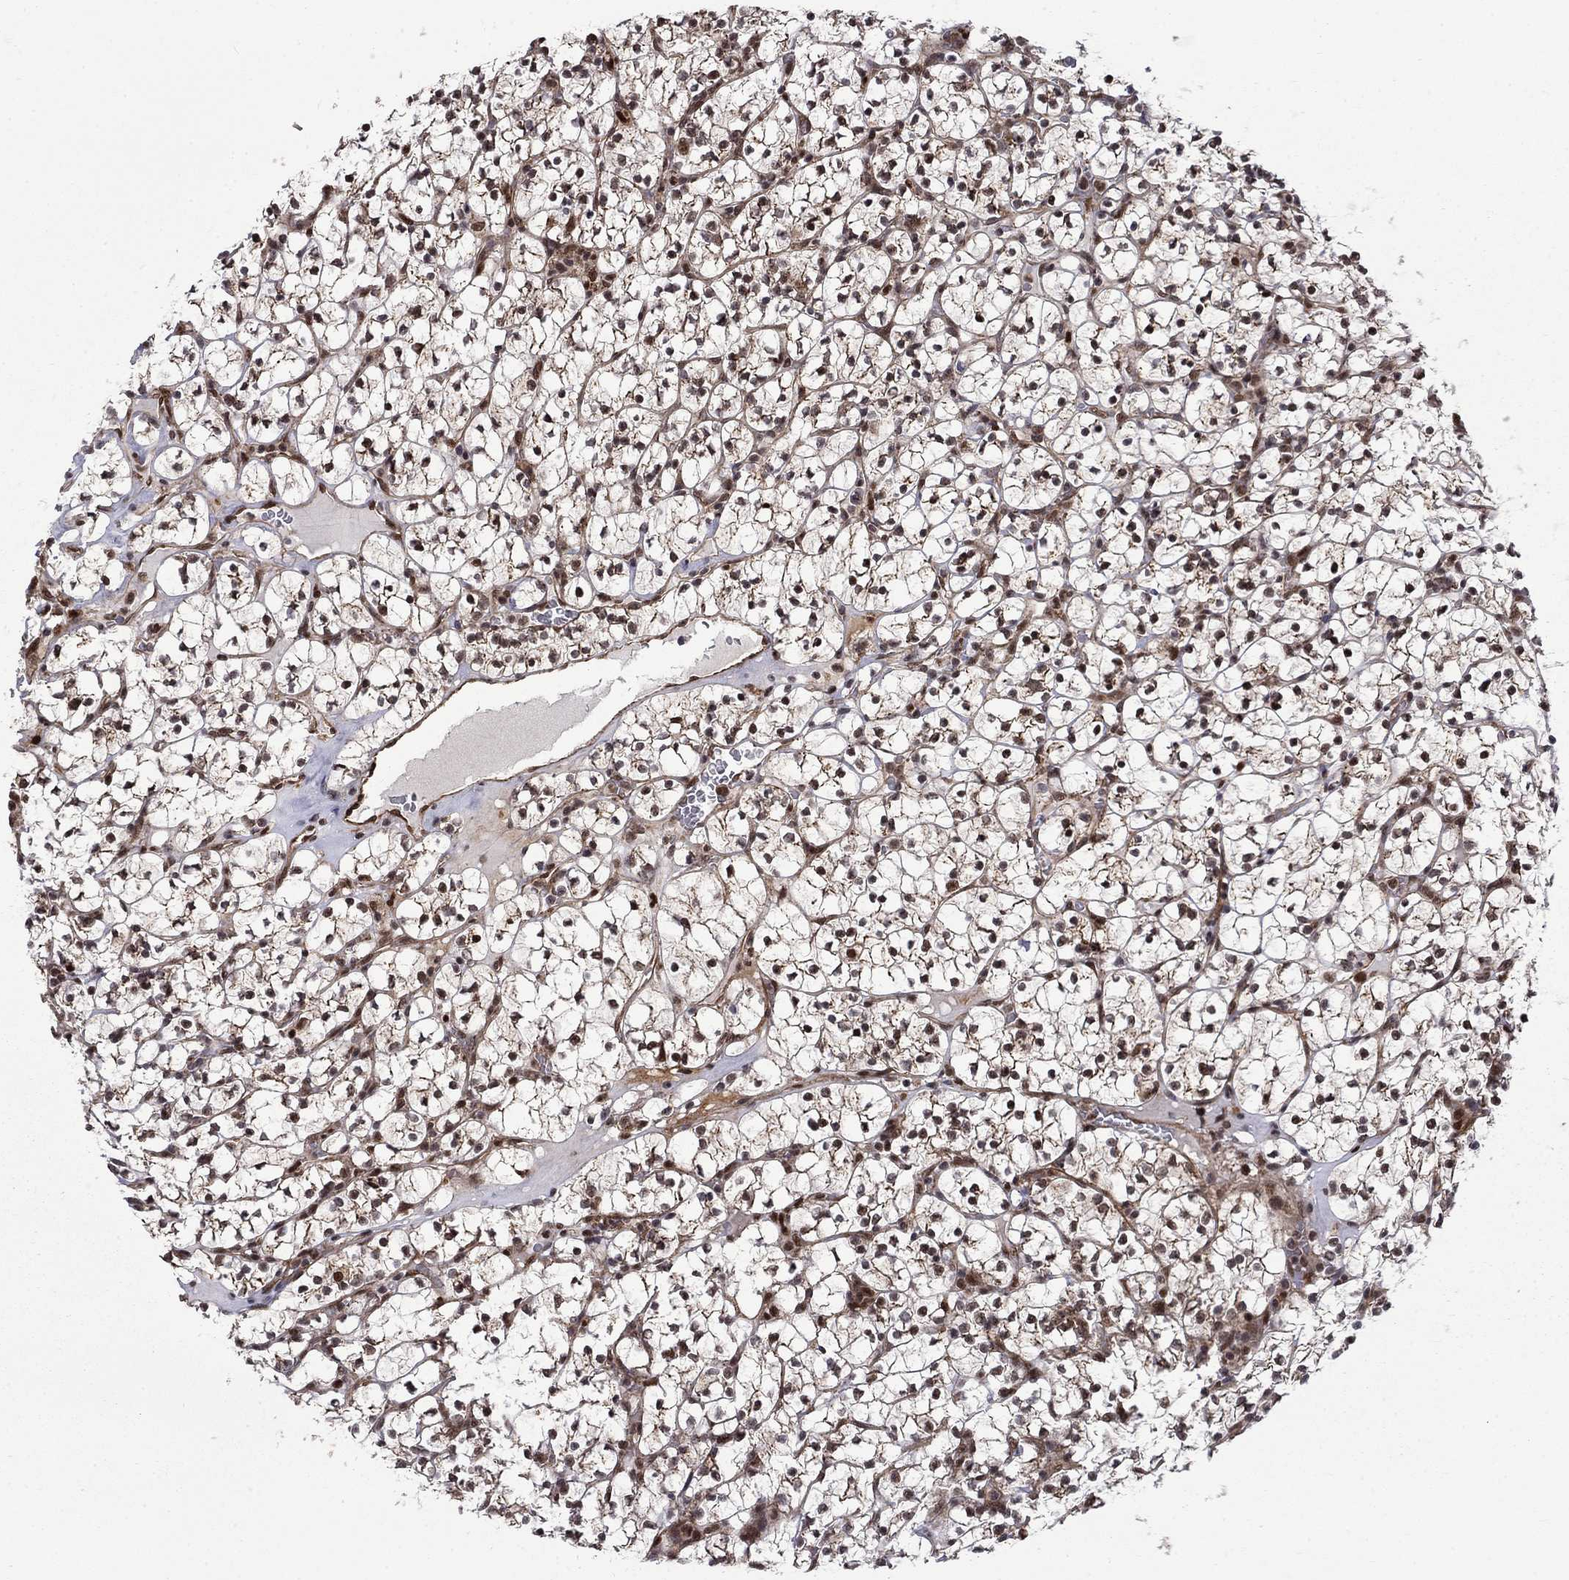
{"staining": {"intensity": "moderate", "quantity": "25%-75%", "location": "cytoplasmic/membranous,nuclear"}, "tissue": "renal cancer", "cell_type": "Tumor cells", "image_type": "cancer", "snomed": [{"axis": "morphology", "description": "Adenocarcinoma, NOS"}, {"axis": "topography", "description": "Kidney"}], "caption": "A brown stain shows moderate cytoplasmic/membranous and nuclear expression of a protein in human renal cancer (adenocarcinoma) tumor cells.", "gene": "KPNA3", "patient": {"sex": "female", "age": 89}}